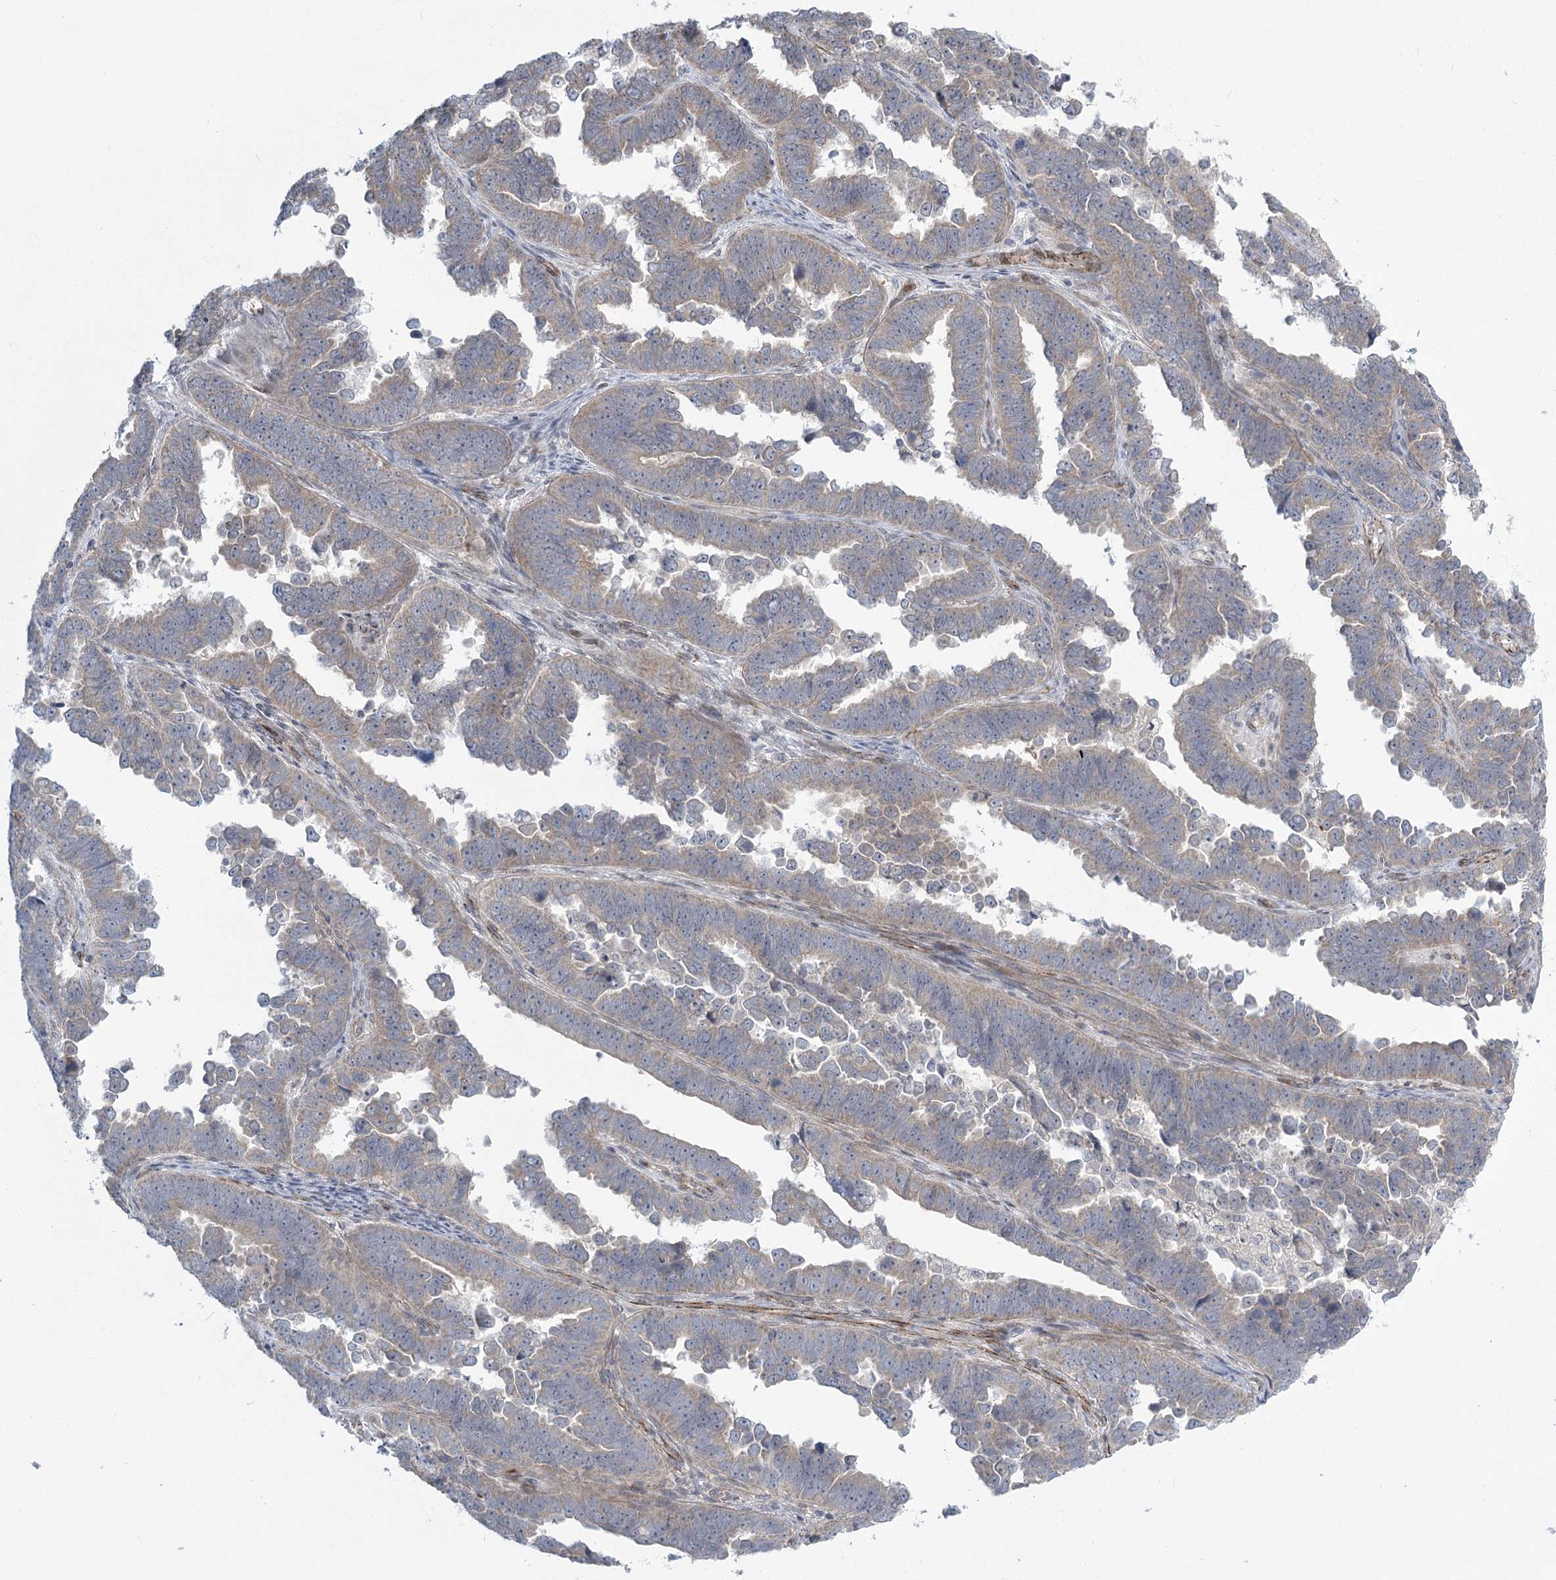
{"staining": {"intensity": "weak", "quantity": "<25%", "location": "cytoplasmic/membranous"}, "tissue": "endometrial cancer", "cell_type": "Tumor cells", "image_type": "cancer", "snomed": [{"axis": "morphology", "description": "Adenocarcinoma, NOS"}, {"axis": "topography", "description": "Endometrium"}], "caption": "The photomicrograph demonstrates no significant expression in tumor cells of endometrial cancer (adenocarcinoma).", "gene": "MEPE", "patient": {"sex": "female", "age": 75}}